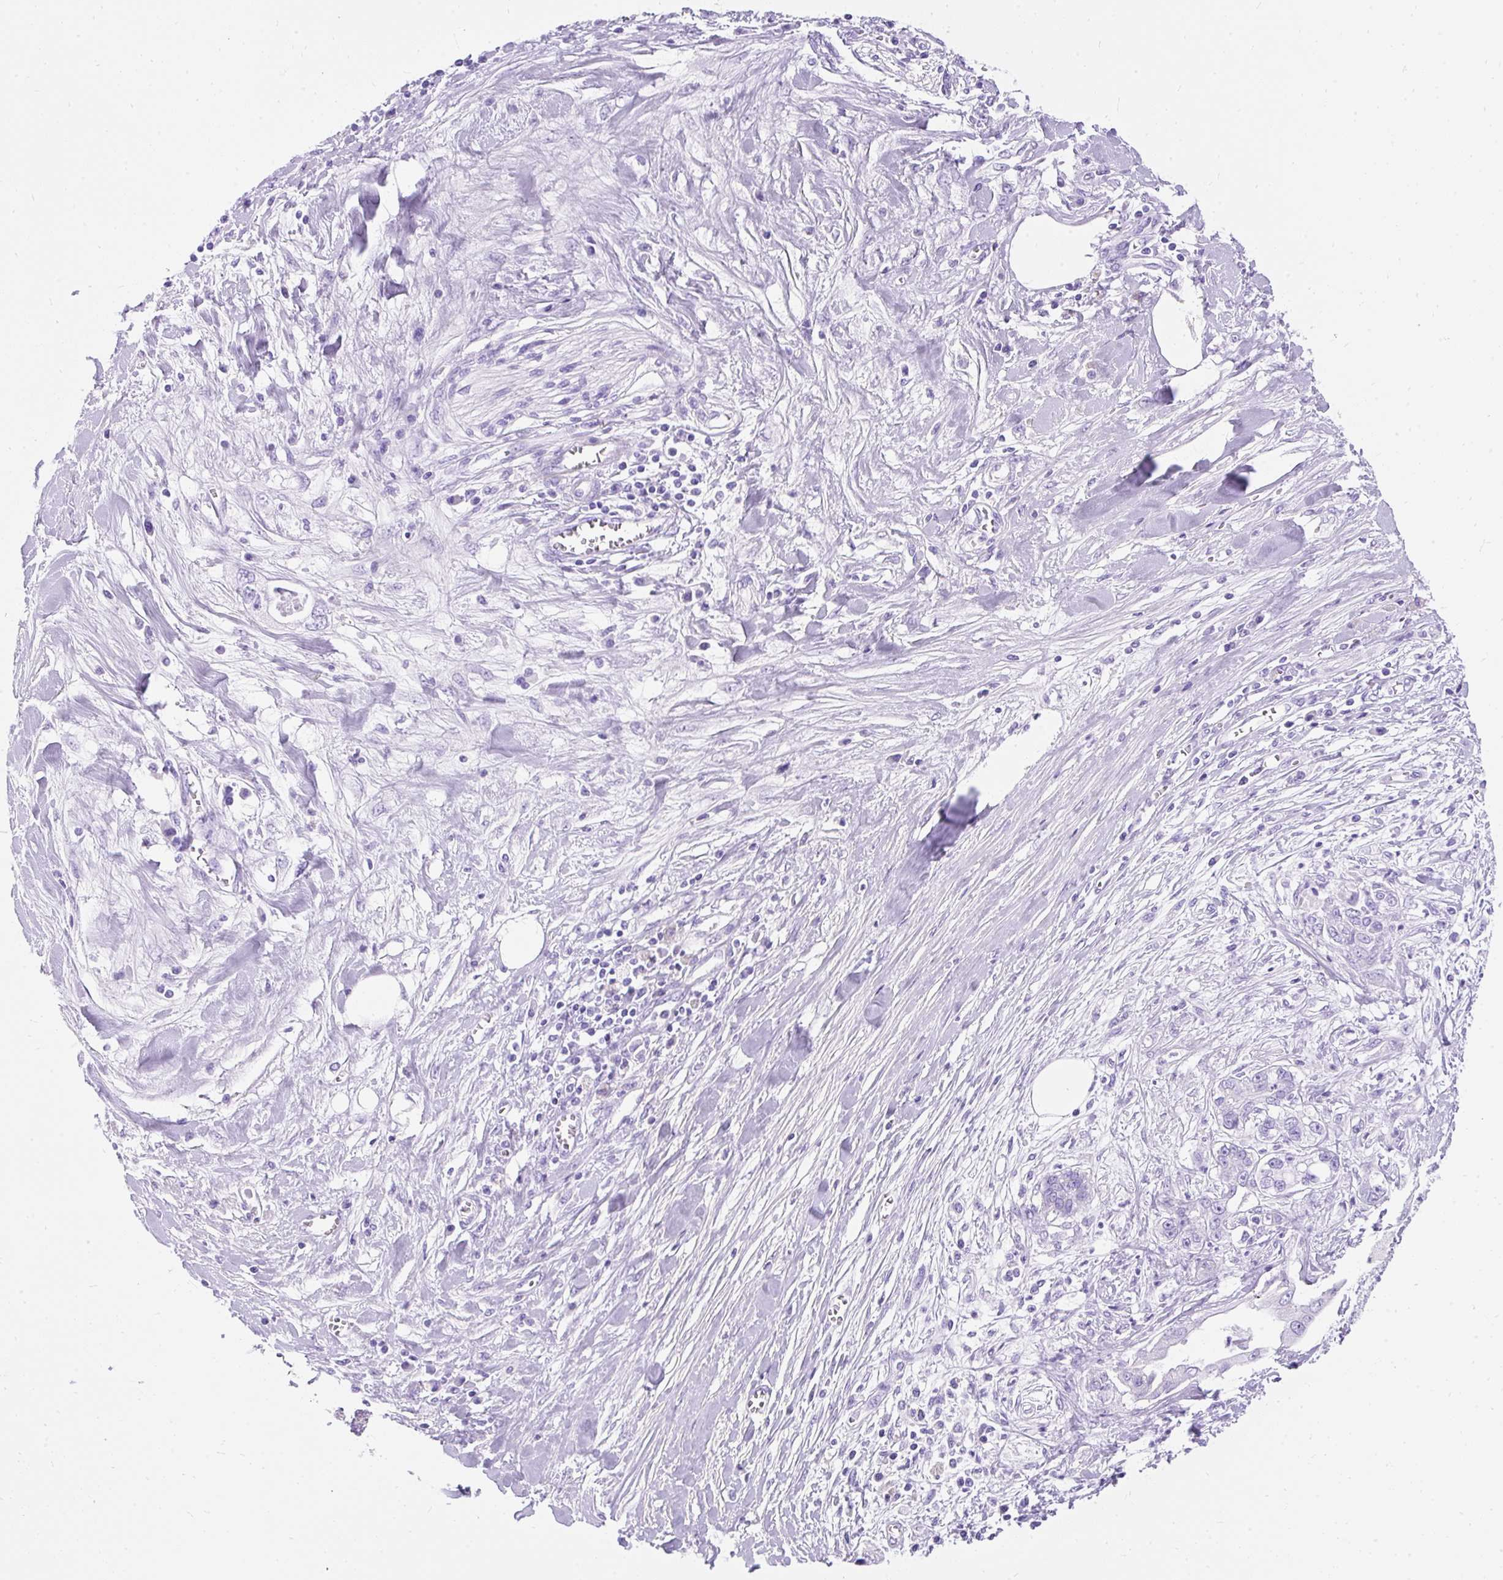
{"staining": {"intensity": "negative", "quantity": "none", "location": "none"}, "tissue": "pancreatic cancer", "cell_type": "Tumor cells", "image_type": "cancer", "snomed": [{"axis": "morphology", "description": "Adenocarcinoma, NOS"}, {"axis": "topography", "description": "Pancreas"}], "caption": "High power microscopy histopathology image of an immunohistochemistry (IHC) image of pancreatic adenocarcinoma, revealing no significant expression in tumor cells.", "gene": "PVALB", "patient": {"sex": "female", "age": 56}}